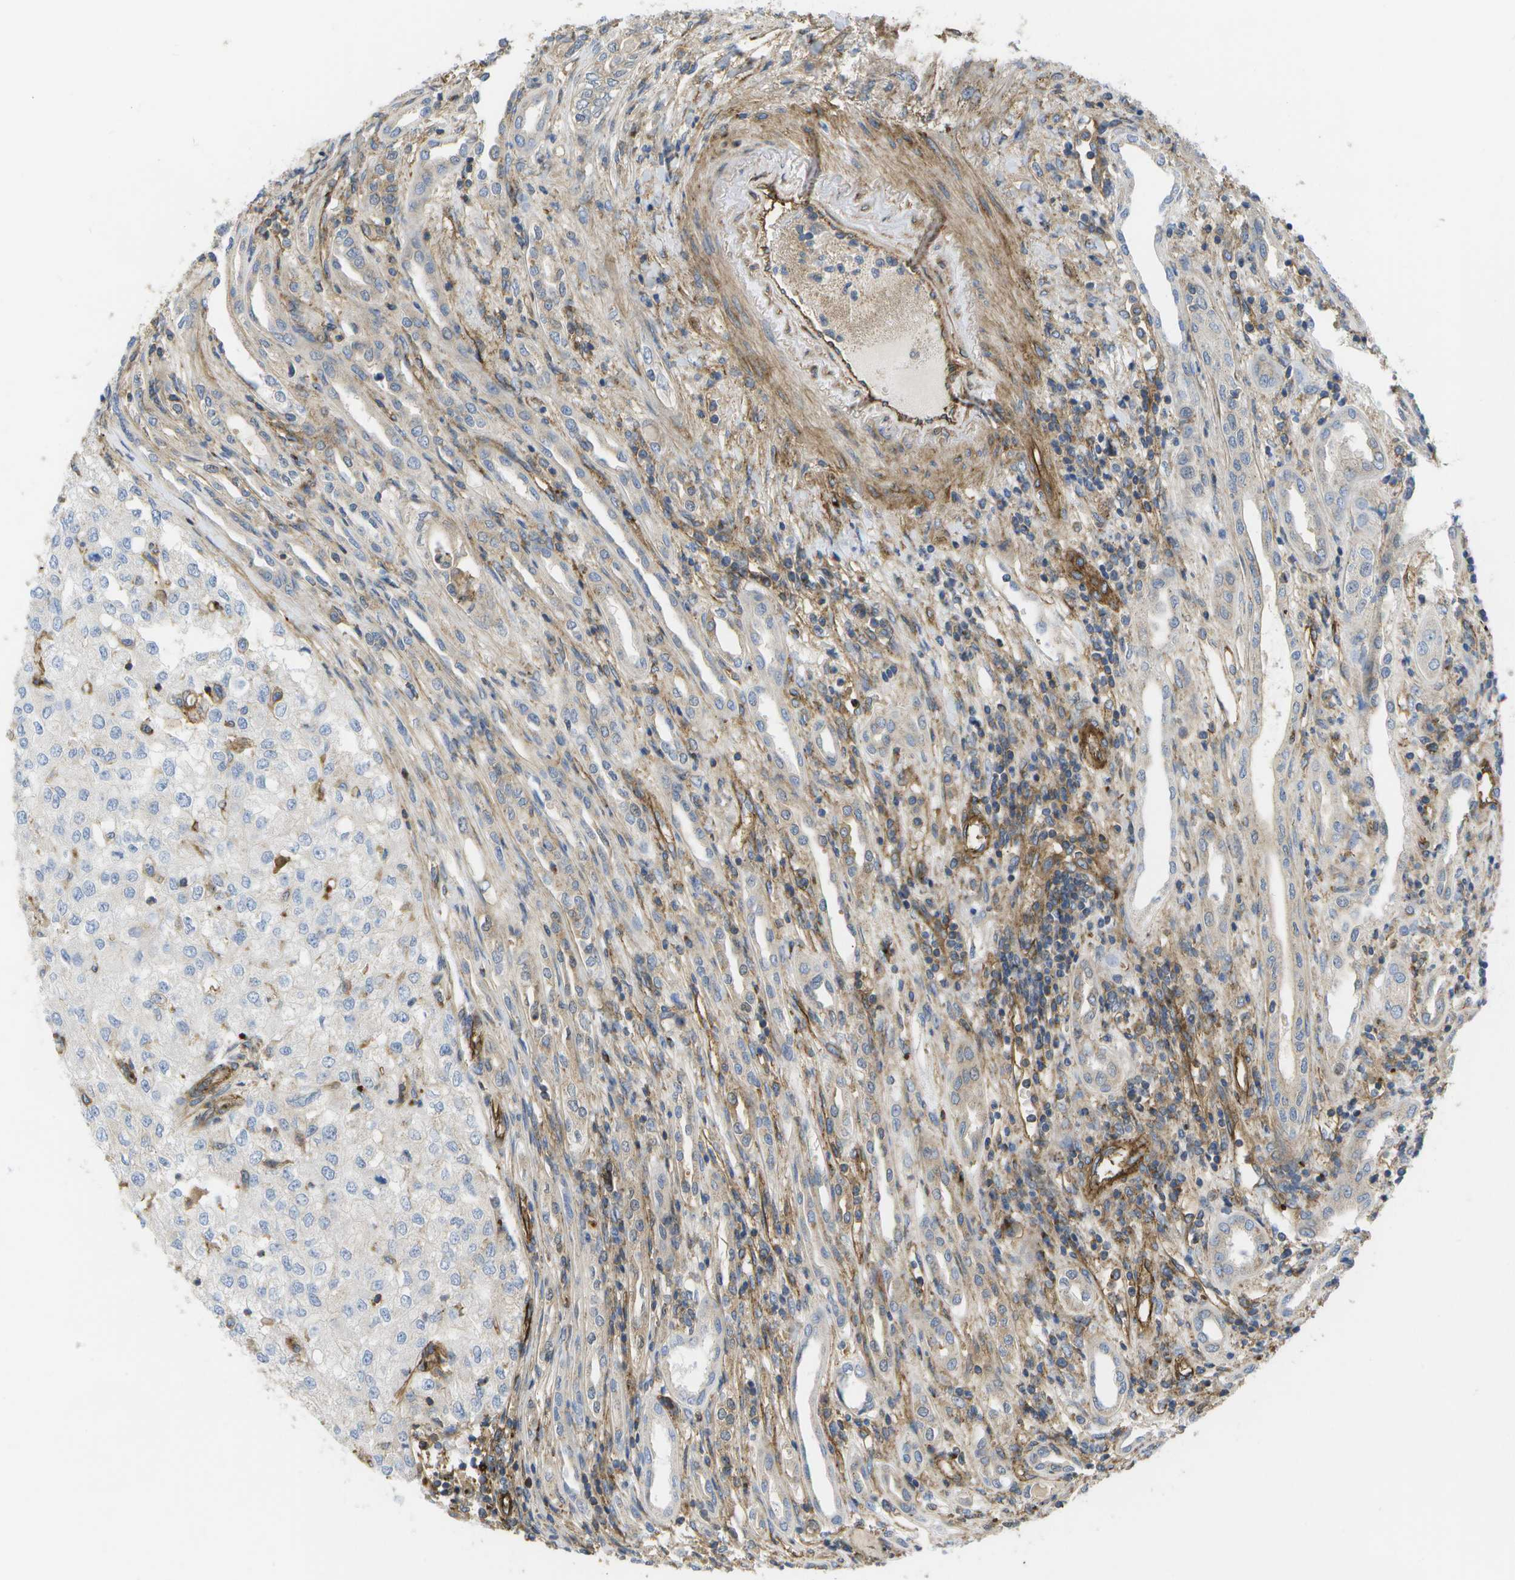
{"staining": {"intensity": "negative", "quantity": "none", "location": "none"}, "tissue": "renal cancer", "cell_type": "Tumor cells", "image_type": "cancer", "snomed": [{"axis": "morphology", "description": "Adenocarcinoma, NOS"}, {"axis": "topography", "description": "Kidney"}], "caption": "A photomicrograph of renal cancer stained for a protein displays no brown staining in tumor cells.", "gene": "BST2", "patient": {"sex": "female", "age": 54}}